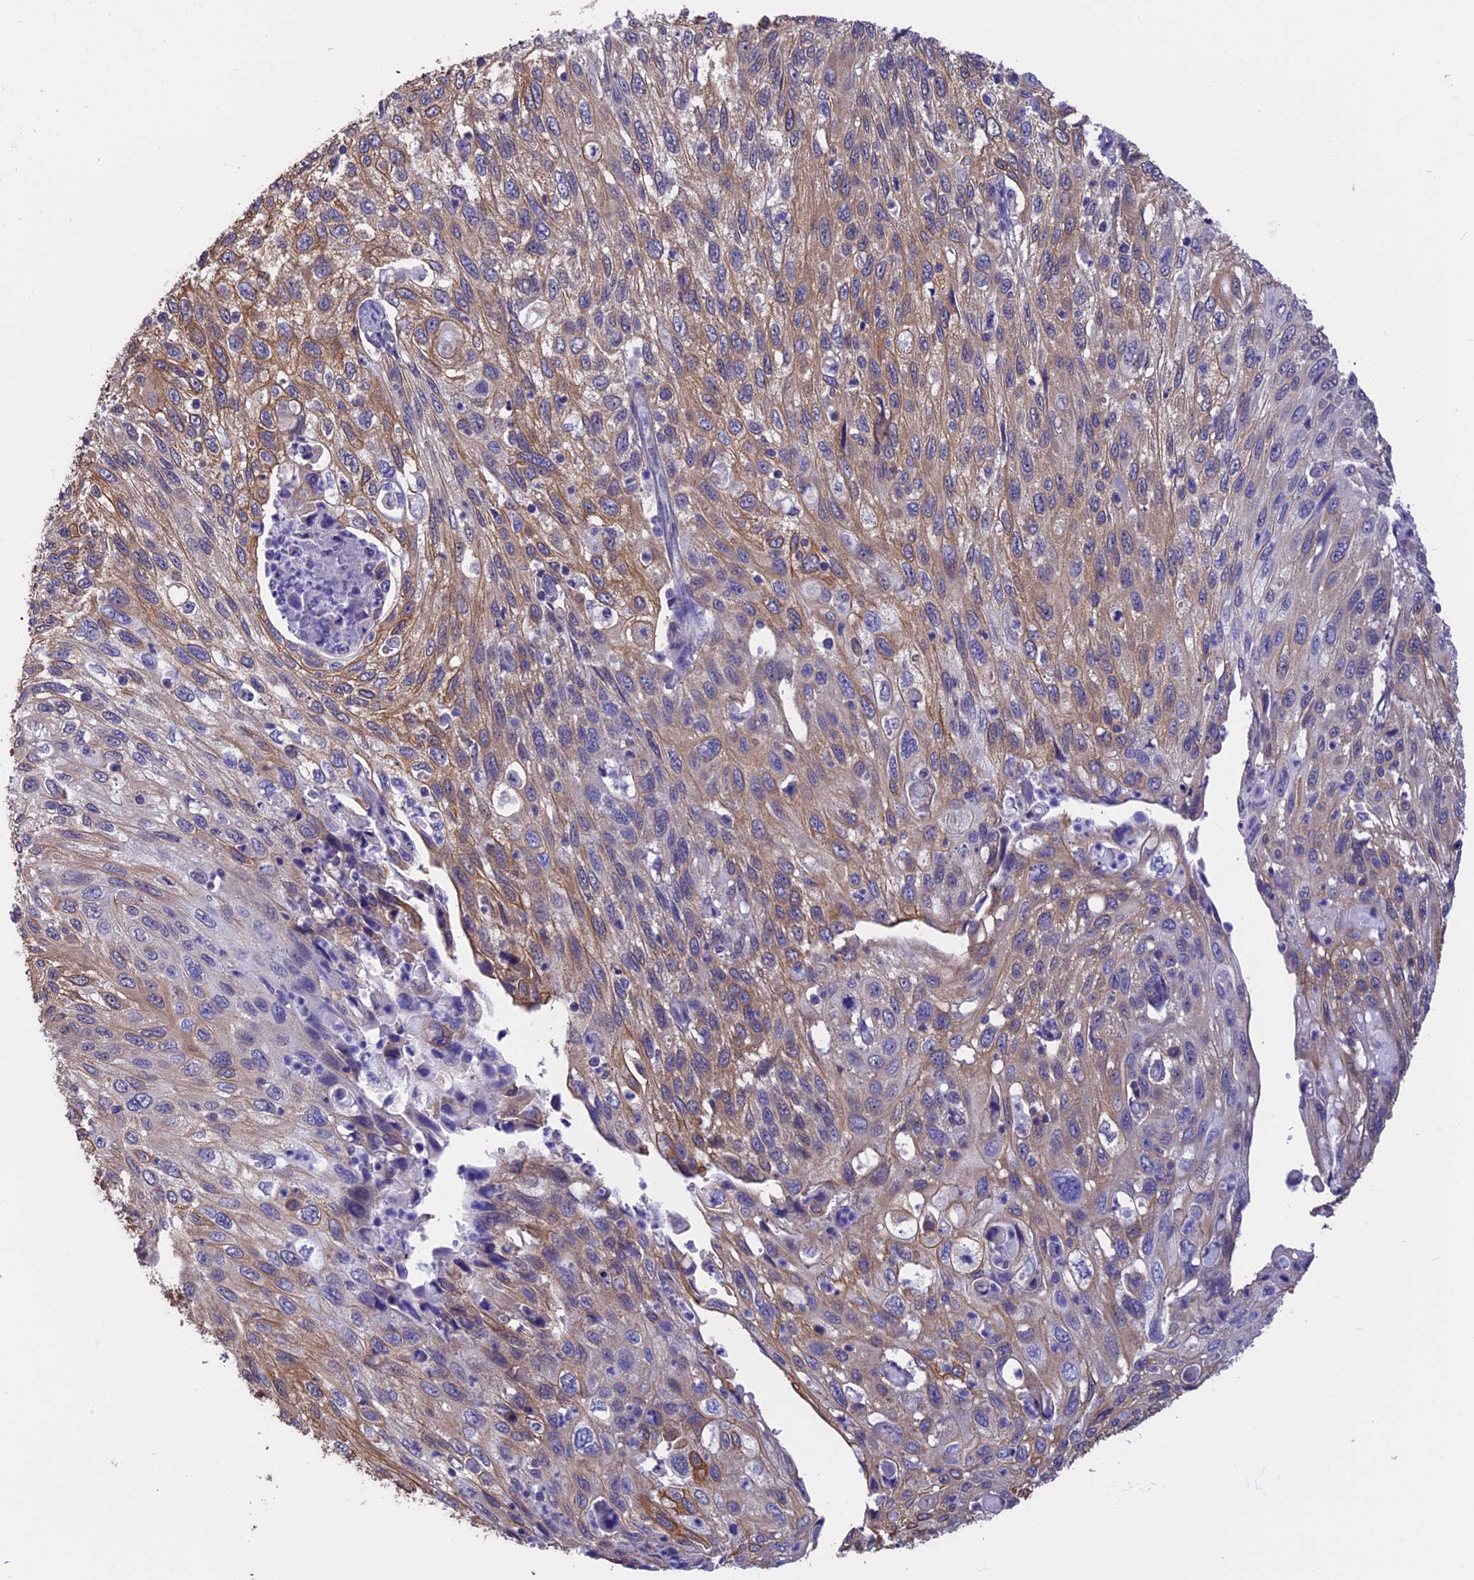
{"staining": {"intensity": "moderate", "quantity": "25%-75%", "location": "cytoplasmic/membranous"}, "tissue": "cervical cancer", "cell_type": "Tumor cells", "image_type": "cancer", "snomed": [{"axis": "morphology", "description": "Squamous cell carcinoma, NOS"}, {"axis": "topography", "description": "Cervix"}], "caption": "About 25%-75% of tumor cells in cervical squamous cell carcinoma show moderate cytoplasmic/membranous protein staining as visualized by brown immunohistochemical staining.", "gene": "STUB1", "patient": {"sex": "female", "age": 70}}